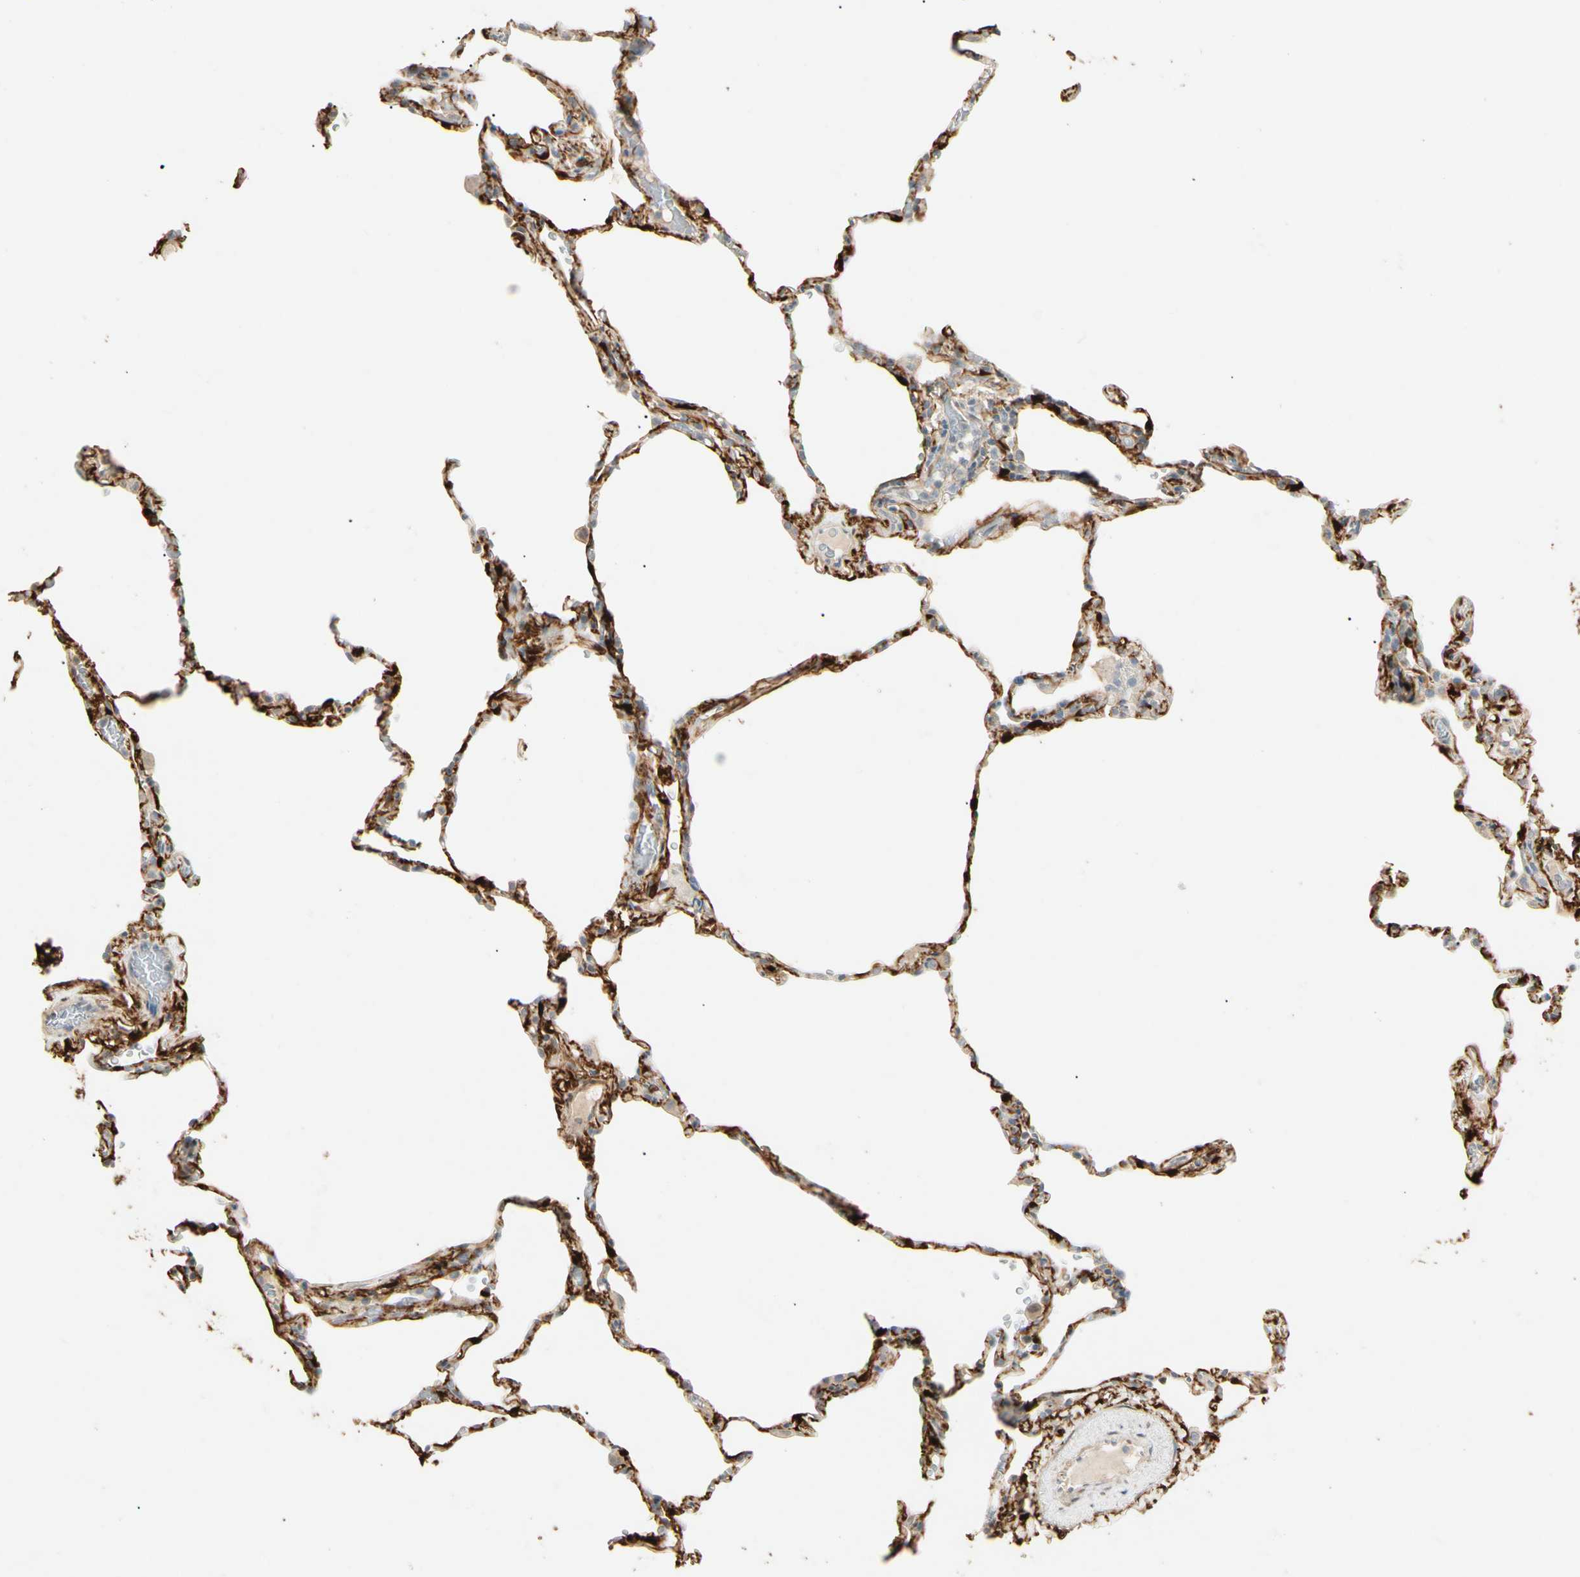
{"staining": {"intensity": "moderate", "quantity": ">75%", "location": "cytoplasmic/membranous"}, "tissue": "lung", "cell_type": "Alveolar cells", "image_type": "normal", "snomed": [{"axis": "morphology", "description": "Normal tissue, NOS"}, {"axis": "topography", "description": "Lung"}], "caption": "A photomicrograph of human lung stained for a protein demonstrates moderate cytoplasmic/membranous brown staining in alveolar cells.", "gene": "GNE", "patient": {"sex": "male", "age": 59}}